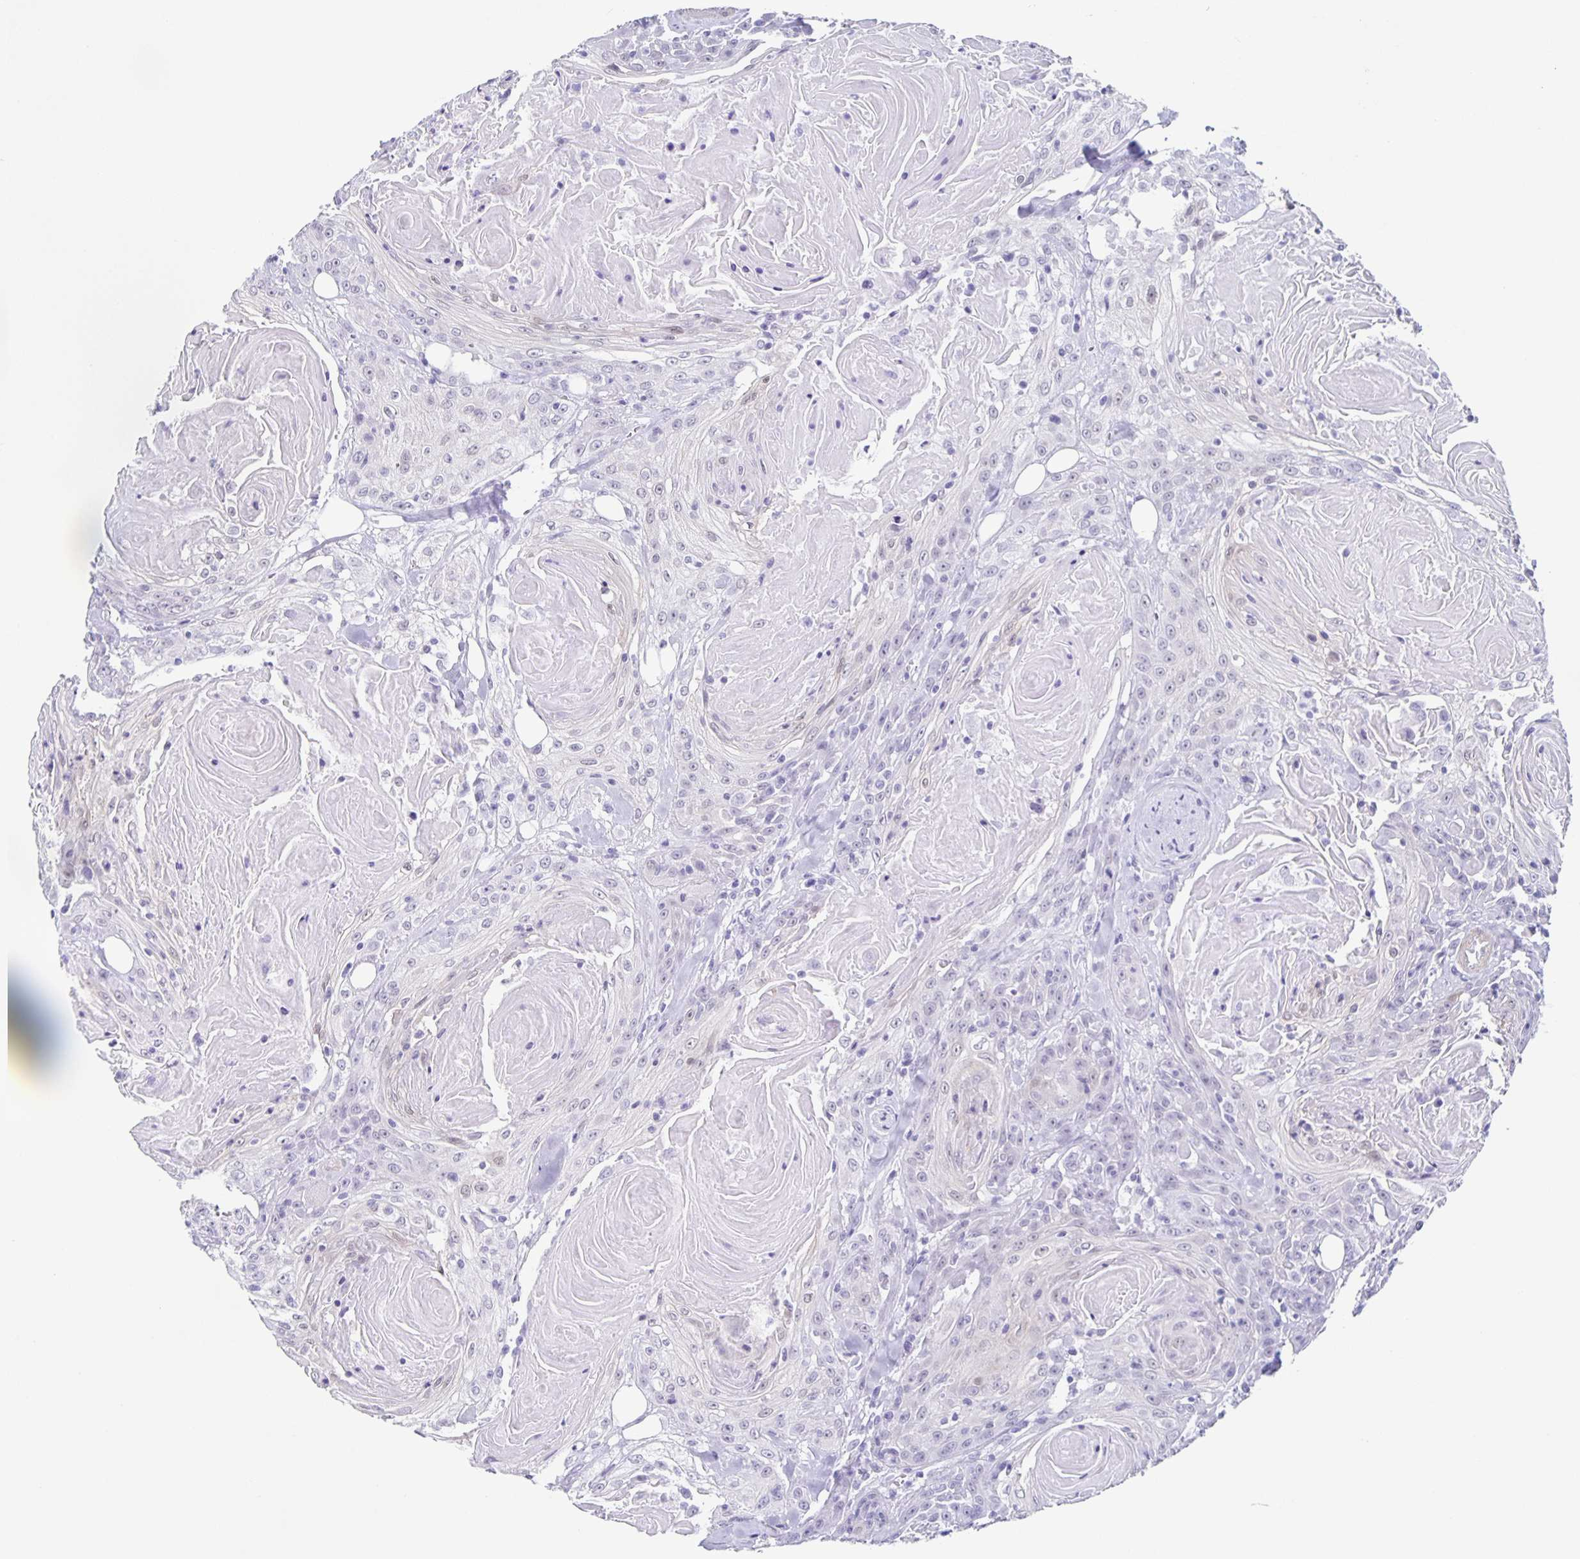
{"staining": {"intensity": "negative", "quantity": "none", "location": "none"}, "tissue": "head and neck cancer", "cell_type": "Tumor cells", "image_type": "cancer", "snomed": [{"axis": "morphology", "description": "Squamous cell carcinoma, NOS"}, {"axis": "topography", "description": "Head-Neck"}], "caption": "This is a photomicrograph of IHC staining of head and neck cancer (squamous cell carcinoma), which shows no positivity in tumor cells.", "gene": "TPPP", "patient": {"sex": "female", "age": 84}}